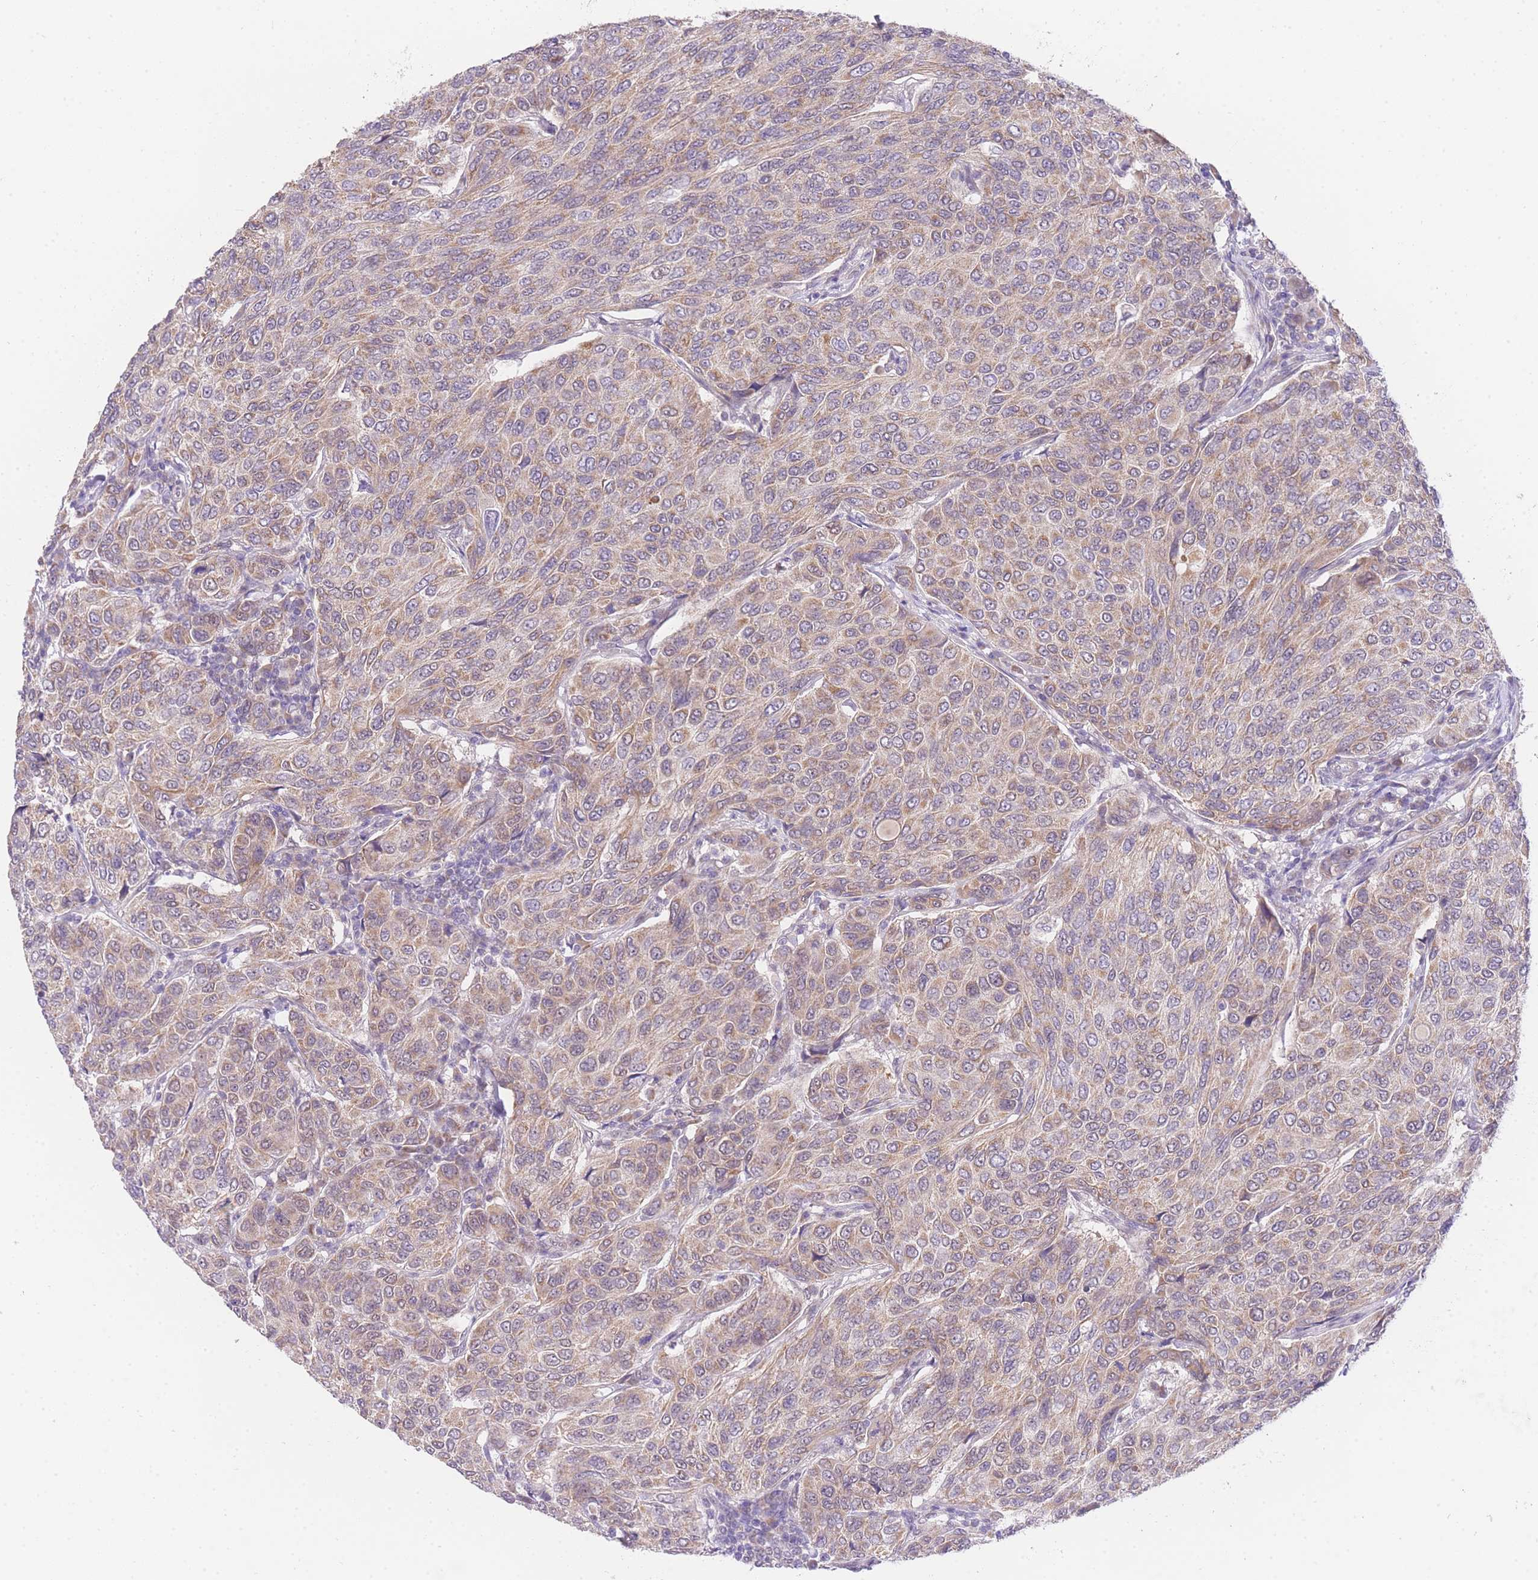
{"staining": {"intensity": "weak", "quantity": ">75%", "location": "cytoplasmic/membranous,nuclear"}, "tissue": "breast cancer", "cell_type": "Tumor cells", "image_type": "cancer", "snomed": [{"axis": "morphology", "description": "Duct carcinoma"}, {"axis": "topography", "description": "Breast"}], "caption": "Immunohistochemistry (IHC) micrograph of neoplastic tissue: infiltrating ductal carcinoma (breast) stained using immunohistochemistry (IHC) reveals low levels of weak protein expression localized specifically in the cytoplasmic/membranous and nuclear of tumor cells, appearing as a cytoplasmic/membranous and nuclear brown color.", "gene": "UBXN7", "patient": {"sex": "female", "age": 55}}